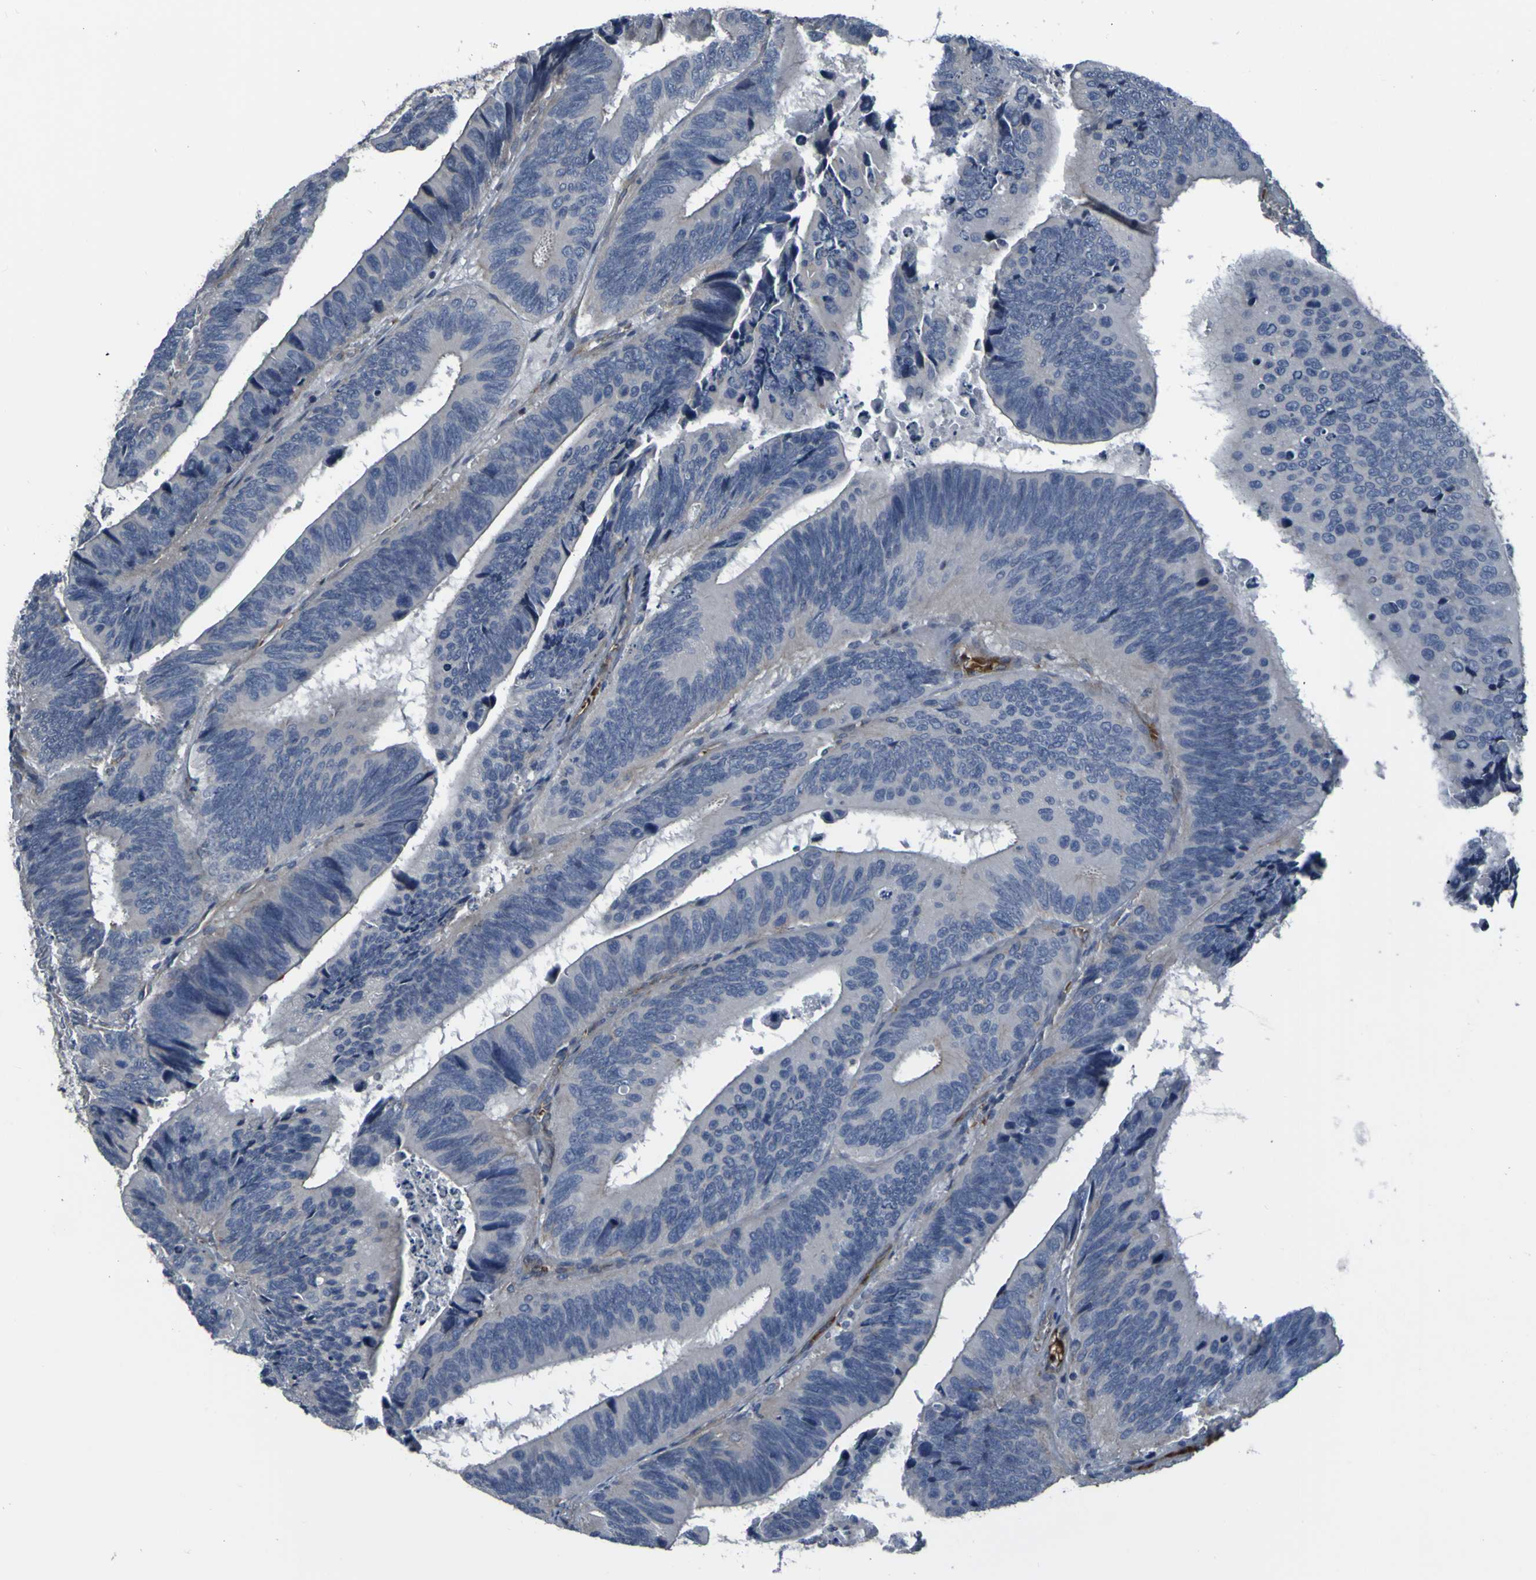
{"staining": {"intensity": "negative", "quantity": "none", "location": "none"}, "tissue": "colorectal cancer", "cell_type": "Tumor cells", "image_type": "cancer", "snomed": [{"axis": "morphology", "description": "Adenocarcinoma, NOS"}, {"axis": "topography", "description": "Colon"}], "caption": "Protein analysis of adenocarcinoma (colorectal) demonstrates no significant staining in tumor cells.", "gene": "GRAMD1A", "patient": {"sex": "male", "age": 72}}